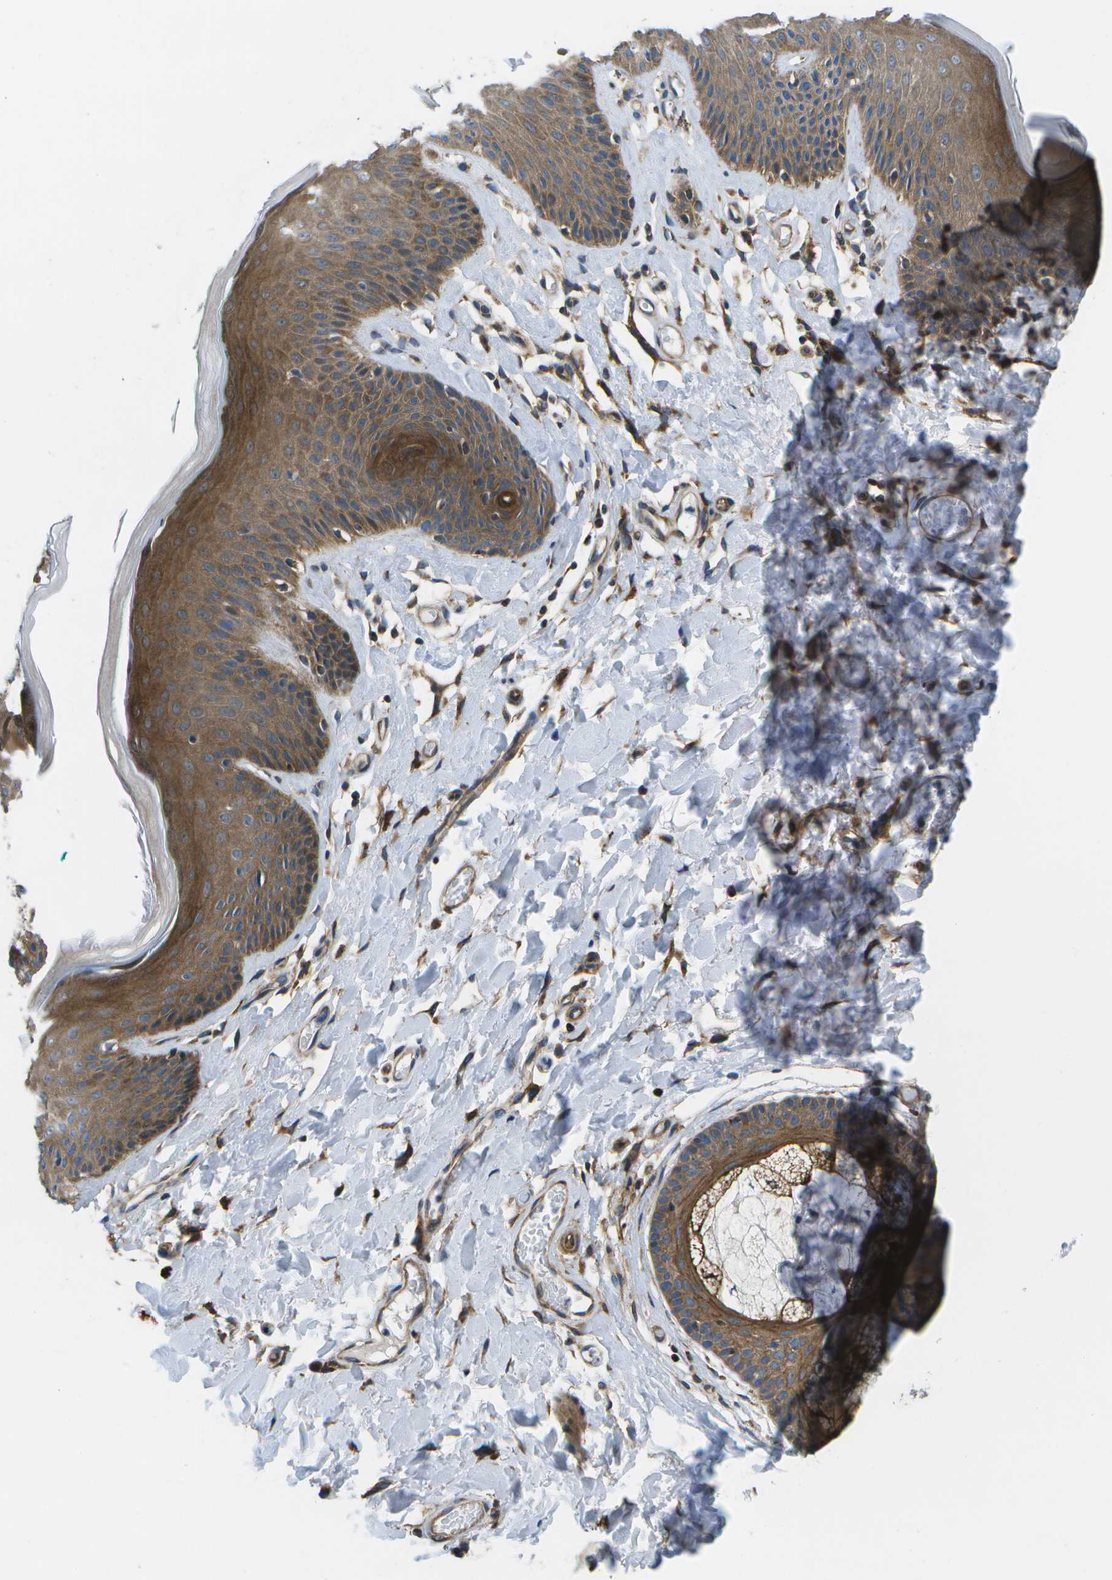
{"staining": {"intensity": "moderate", "quantity": ">75%", "location": "cytoplasmic/membranous"}, "tissue": "skin", "cell_type": "Epidermal cells", "image_type": "normal", "snomed": [{"axis": "morphology", "description": "Normal tissue, NOS"}, {"axis": "topography", "description": "Vulva"}], "caption": "Immunohistochemical staining of normal skin exhibits medium levels of moderate cytoplasmic/membranous positivity in about >75% of epidermal cells.", "gene": "MVK", "patient": {"sex": "female", "age": 73}}